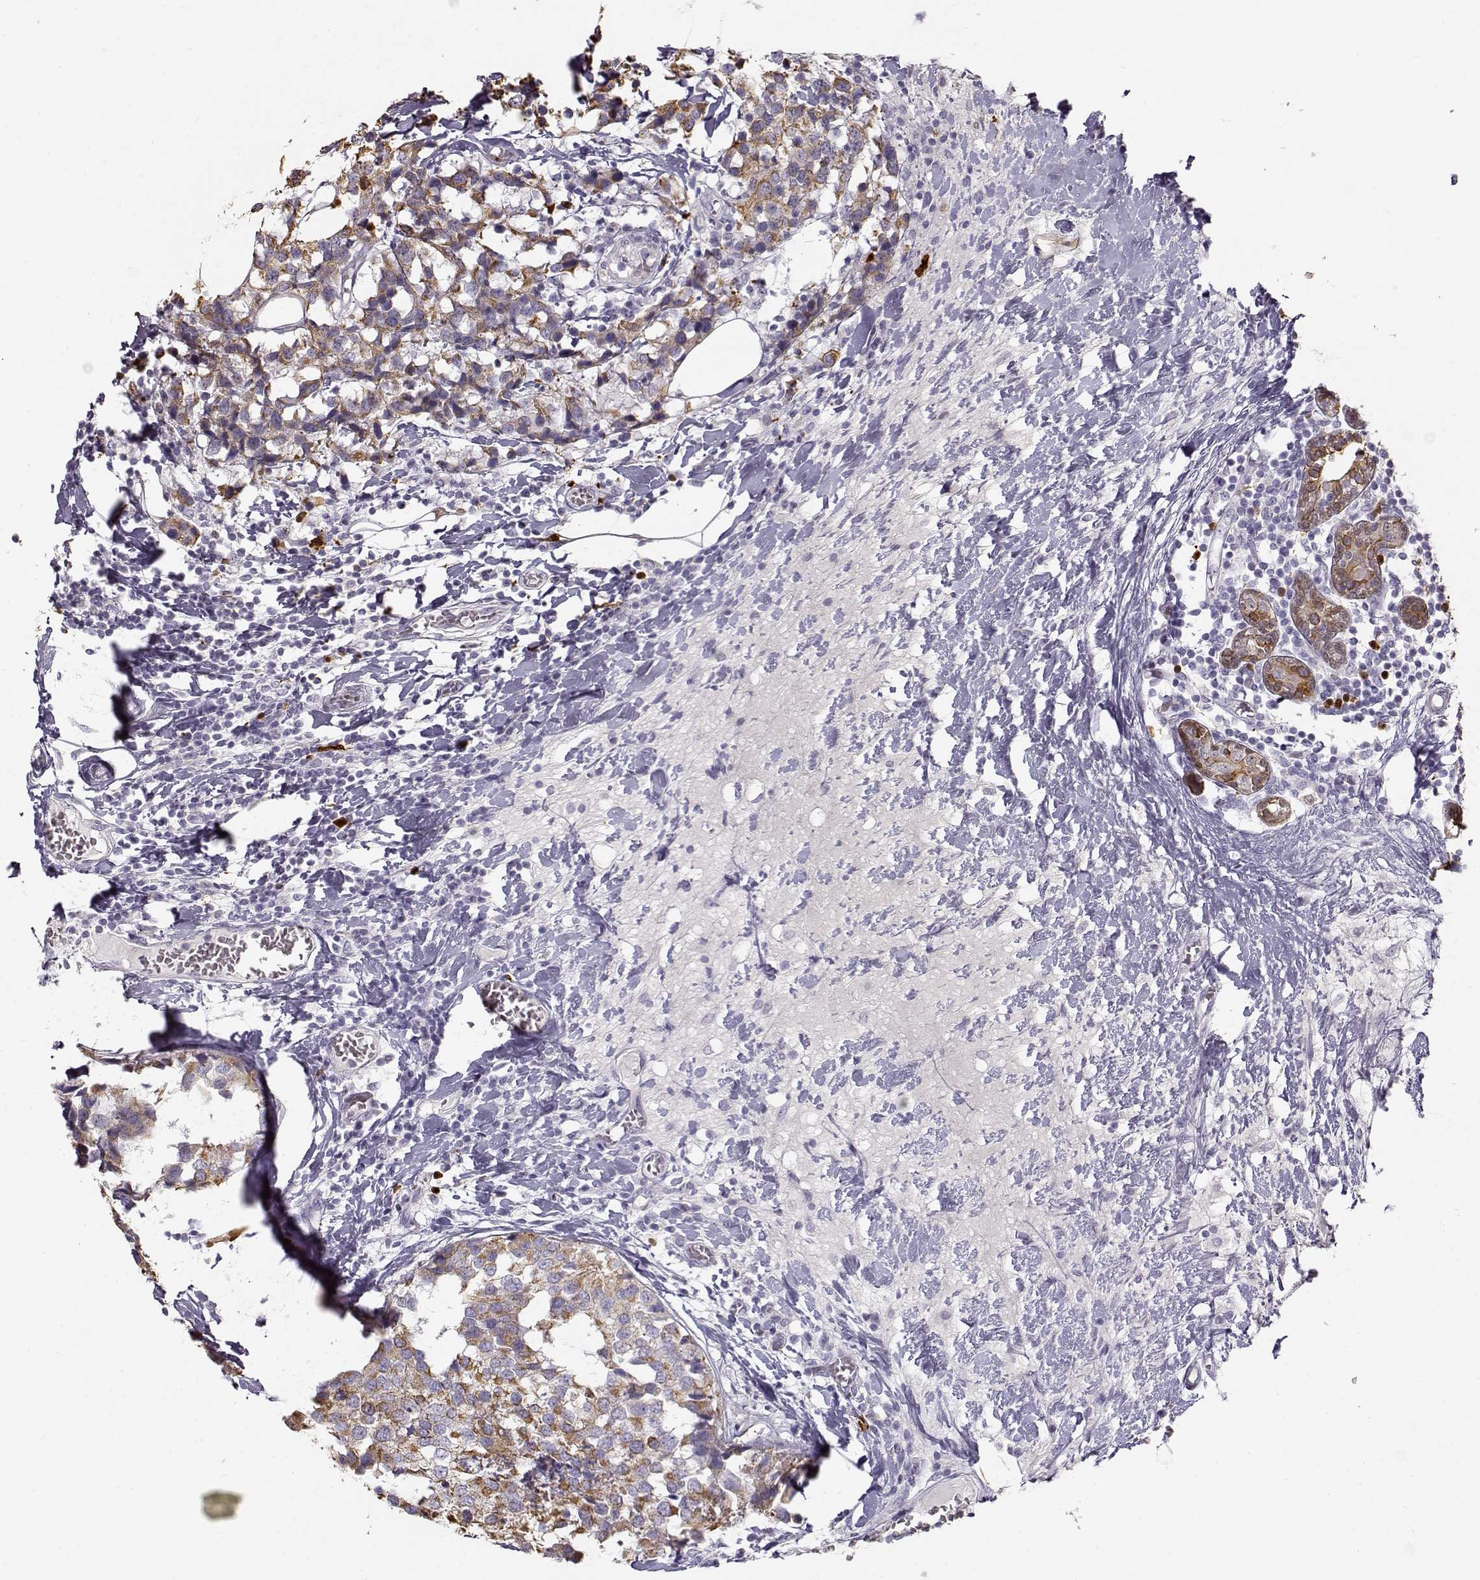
{"staining": {"intensity": "moderate", "quantity": "25%-75%", "location": "cytoplasmic/membranous"}, "tissue": "breast cancer", "cell_type": "Tumor cells", "image_type": "cancer", "snomed": [{"axis": "morphology", "description": "Lobular carcinoma"}, {"axis": "topography", "description": "Breast"}], "caption": "Protein analysis of breast cancer tissue exhibits moderate cytoplasmic/membranous staining in approximately 25%-75% of tumor cells. Immunohistochemistry (ihc) stains the protein in brown and the nuclei are stained blue.", "gene": "S100B", "patient": {"sex": "female", "age": 59}}